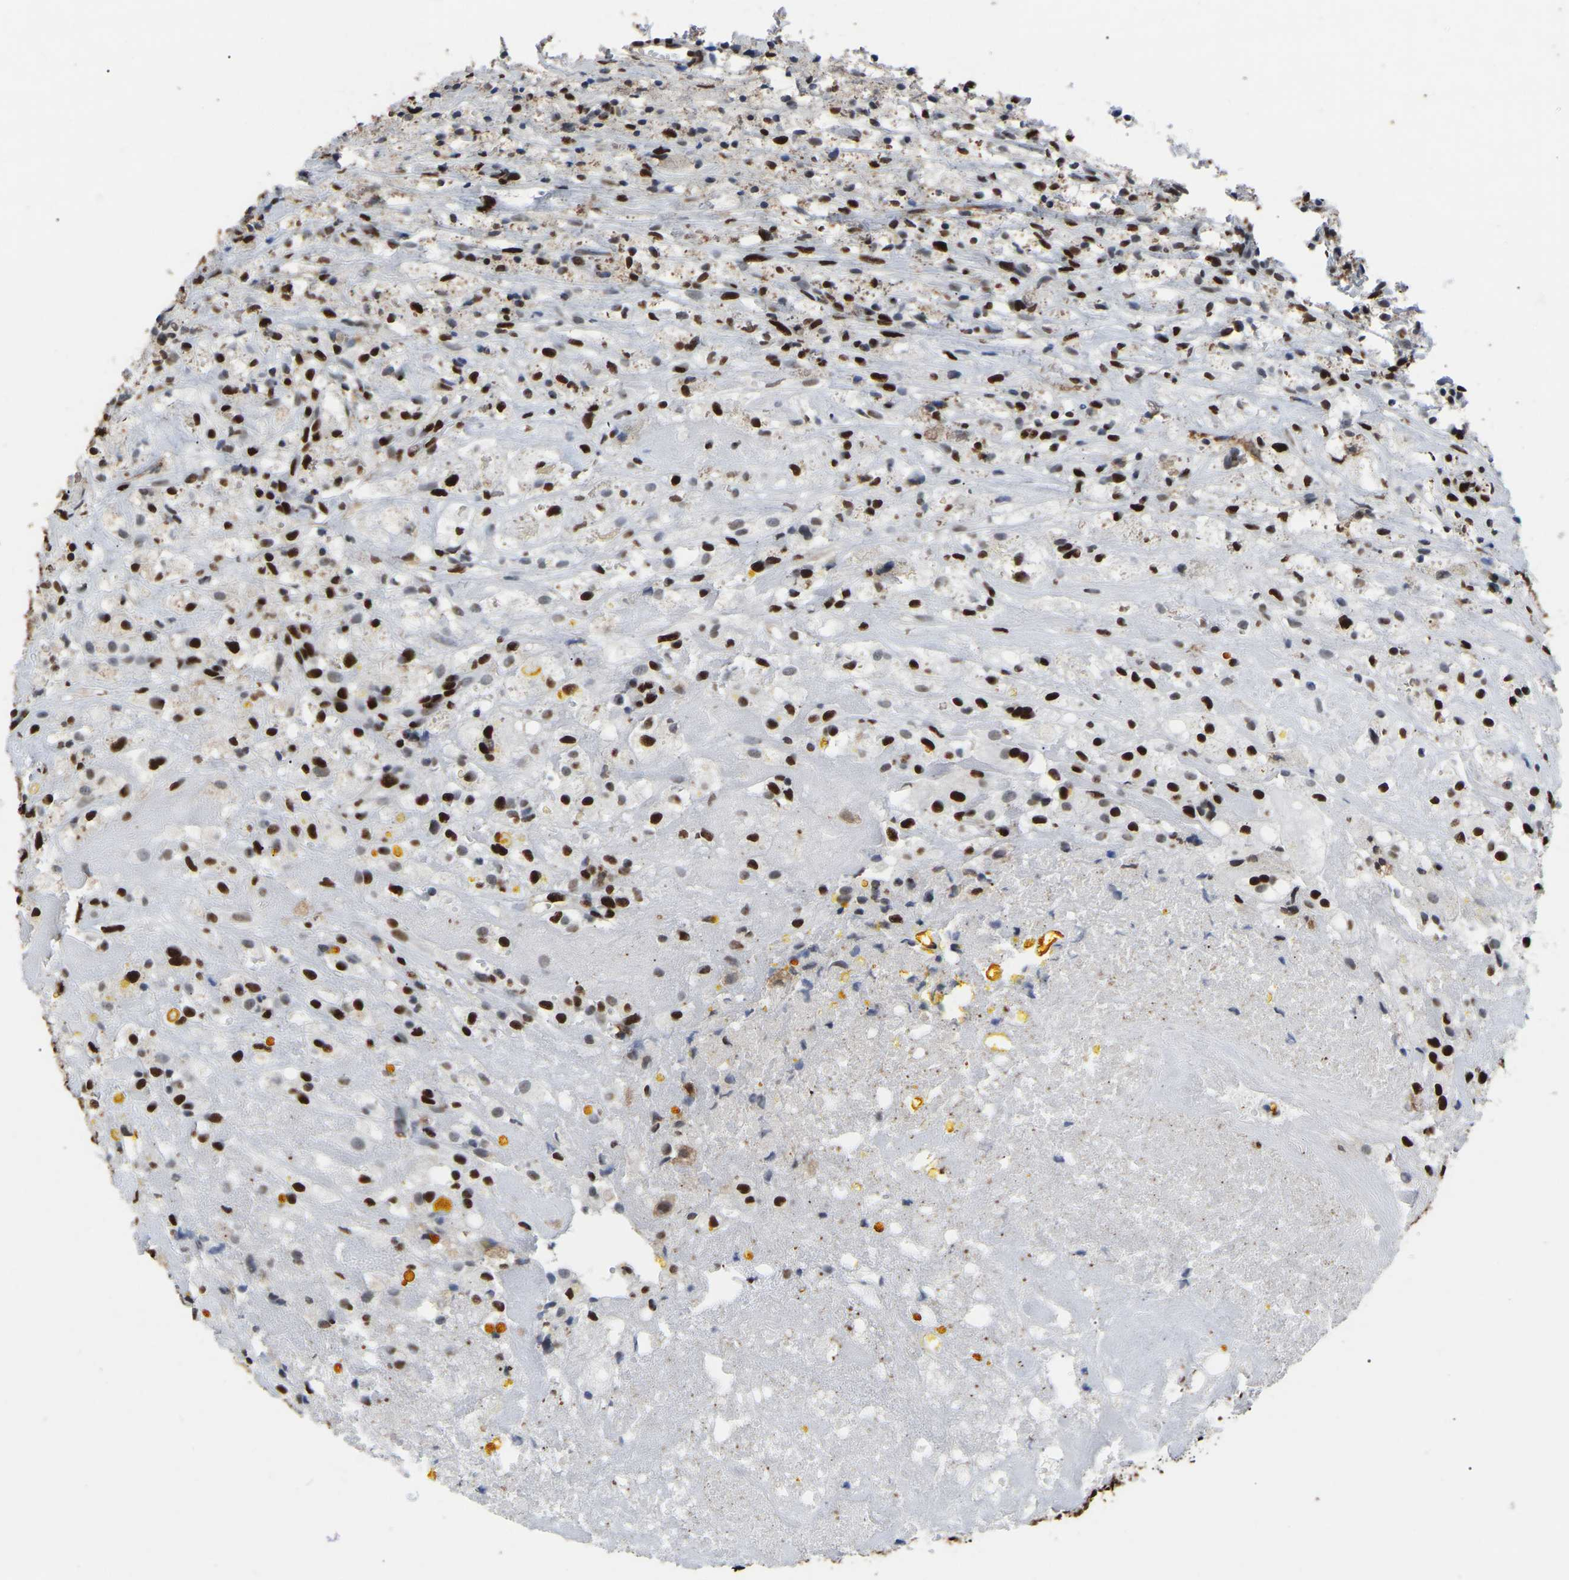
{"staining": {"intensity": "strong", "quantity": ">75%", "location": "nuclear"}, "tissue": "testis cancer", "cell_type": "Tumor cells", "image_type": "cancer", "snomed": [{"axis": "morphology", "description": "Carcinoma, Embryonal, NOS"}, {"axis": "topography", "description": "Testis"}], "caption": "Embryonal carcinoma (testis) stained with immunohistochemistry (IHC) demonstrates strong nuclear expression in about >75% of tumor cells.", "gene": "RBL2", "patient": {"sex": "male", "age": 2}}